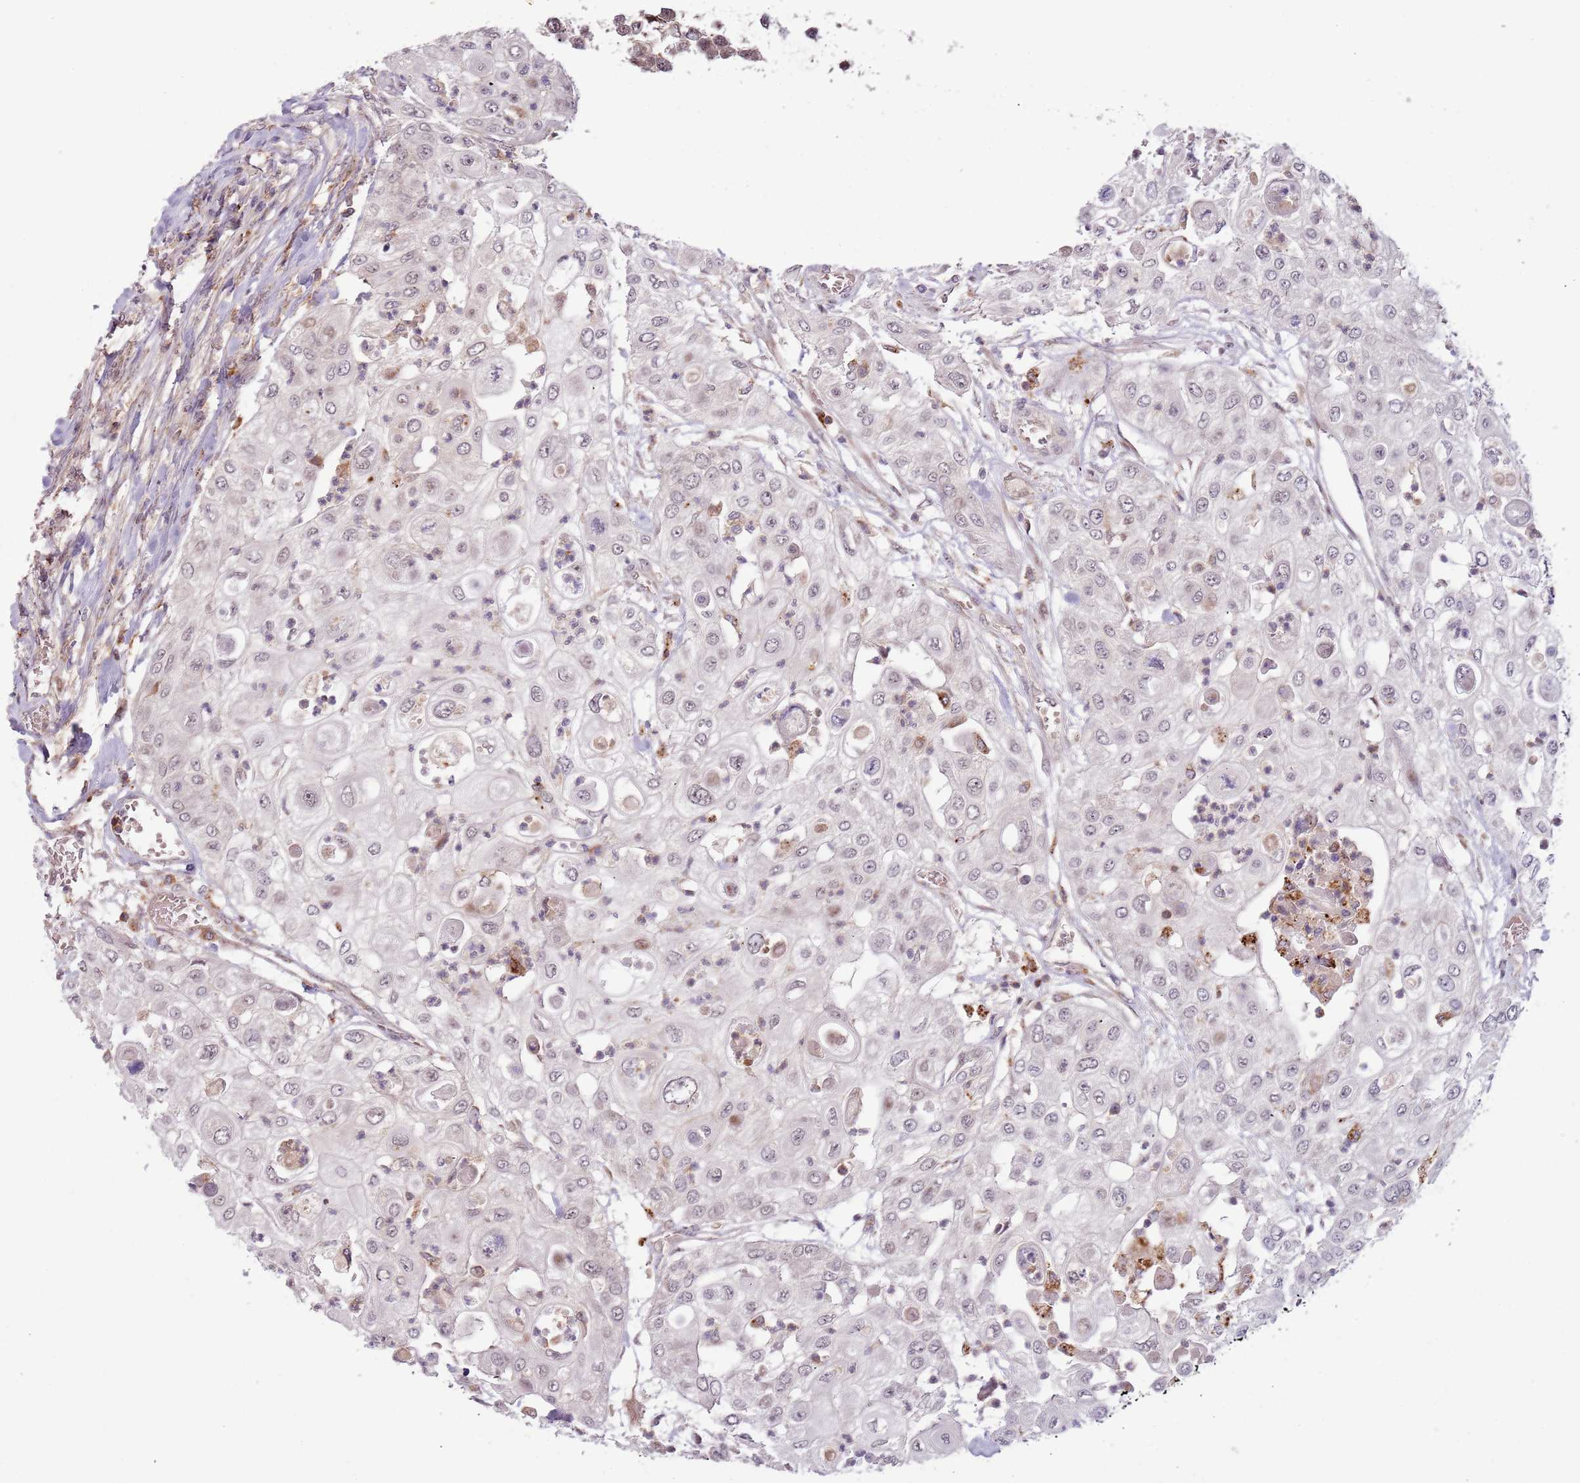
{"staining": {"intensity": "negative", "quantity": "none", "location": "none"}, "tissue": "urothelial cancer", "cell_type": "Tumor cells", "image_type": "cancer", "snomed": [{"axis": "morphology", "description": "Urothelial carcinoma, High grade"}, {"axis": "topography", "description": "Urinary bladder"}], "caption": "There is no significant expression in tumor cells of urothelial cancer.", "gene": "ULK3", "patient": {"sex": "female", "age": 79}}